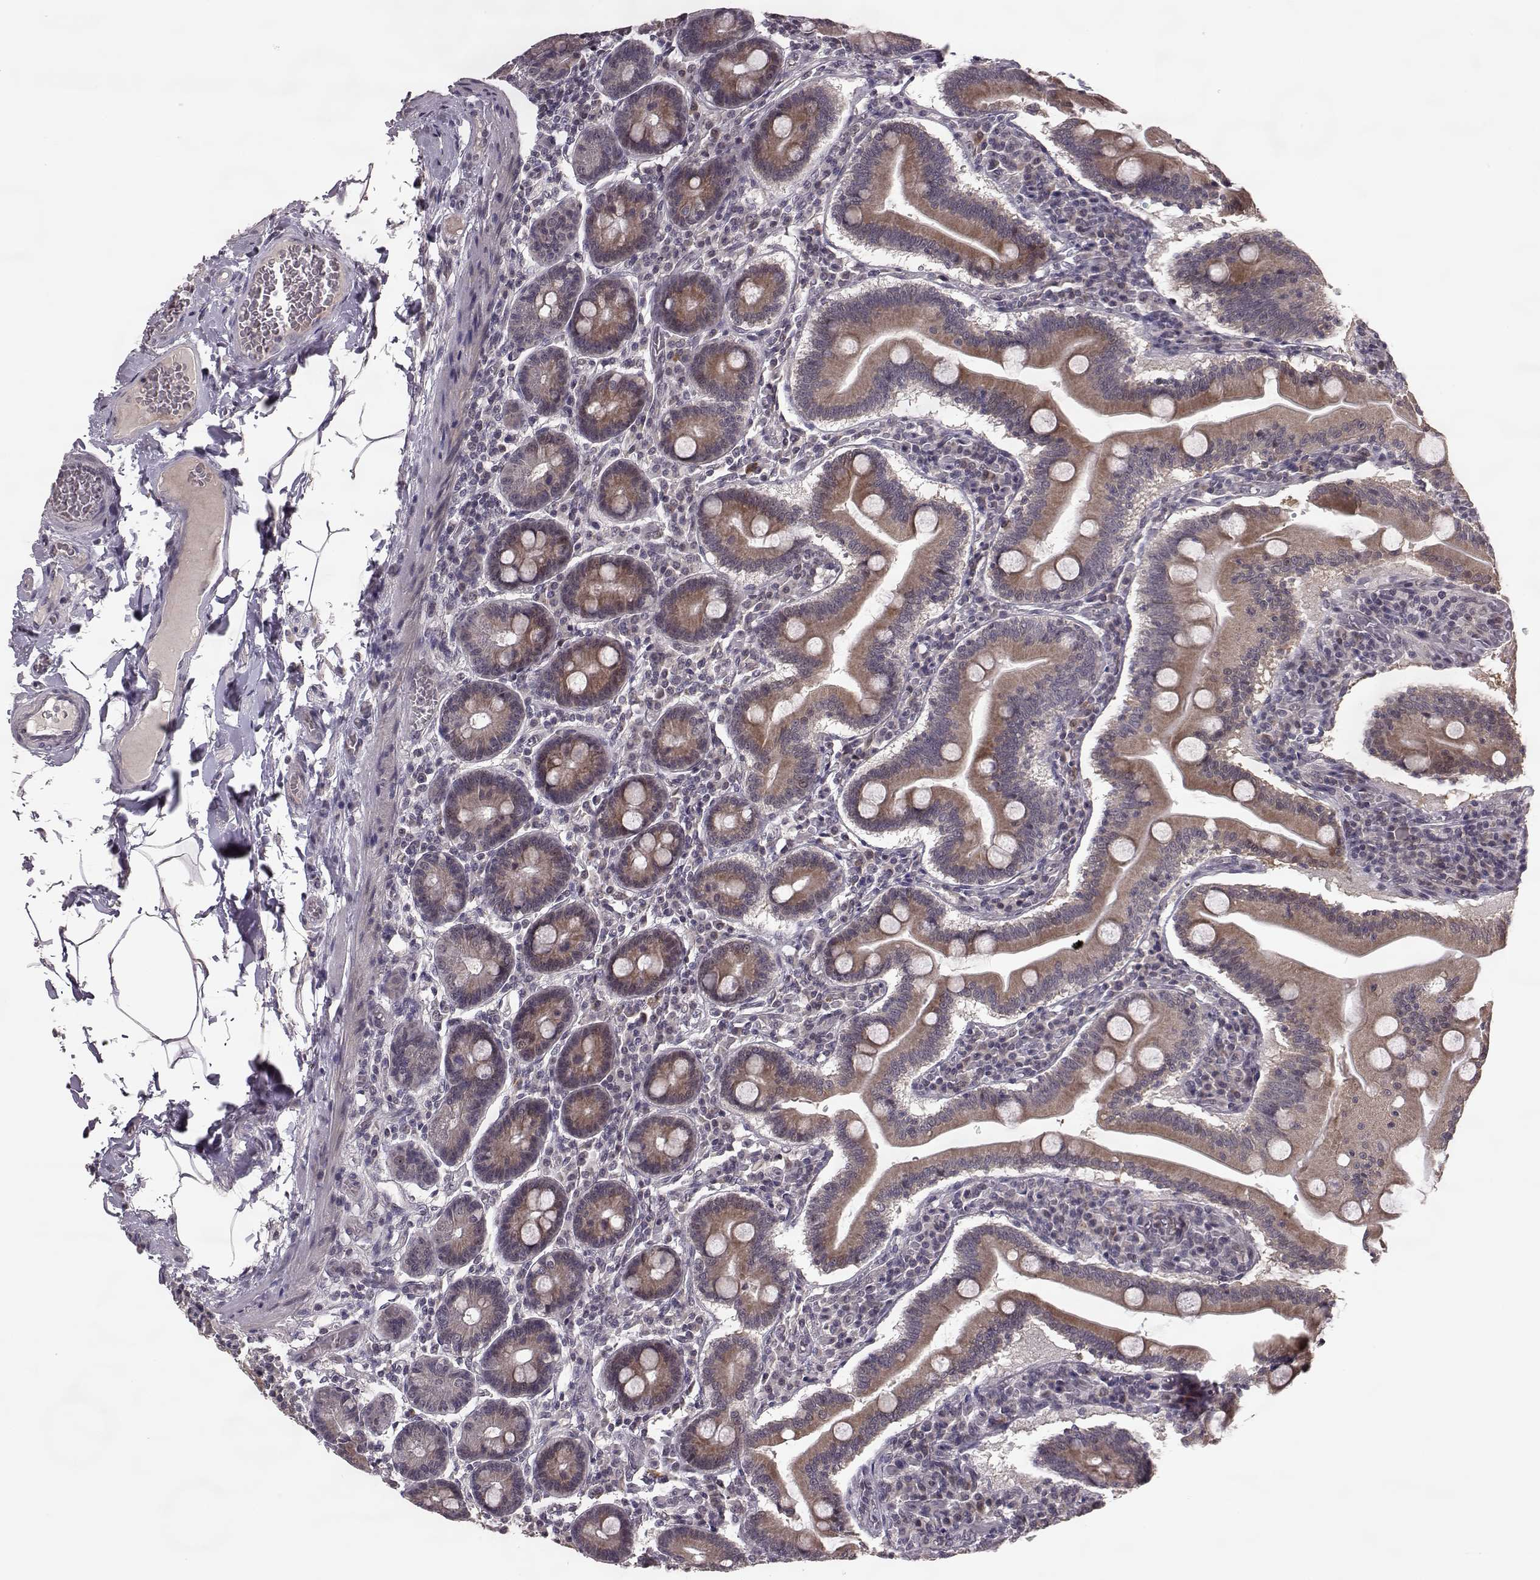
{"staining": {"intensity": "strong", "quantity": "25%-75%", "location": "cytoplasmic/membranous"}, "tissue": "small intestine", "cell_type": "Glandular cells", "image_type": "normal", "snomed": [{"axis": "morphology", "description": "Normal tissue, NOS"}, {"axis": "topography", "description": "Small intestine"}], "caption": "A brown stain labels strong cytoplasmic/membranous expression of a protein in glandular cells of normal human small intestine.", "gene": "ELOVL5", "patient": {"sex": "male", "age": 37}}